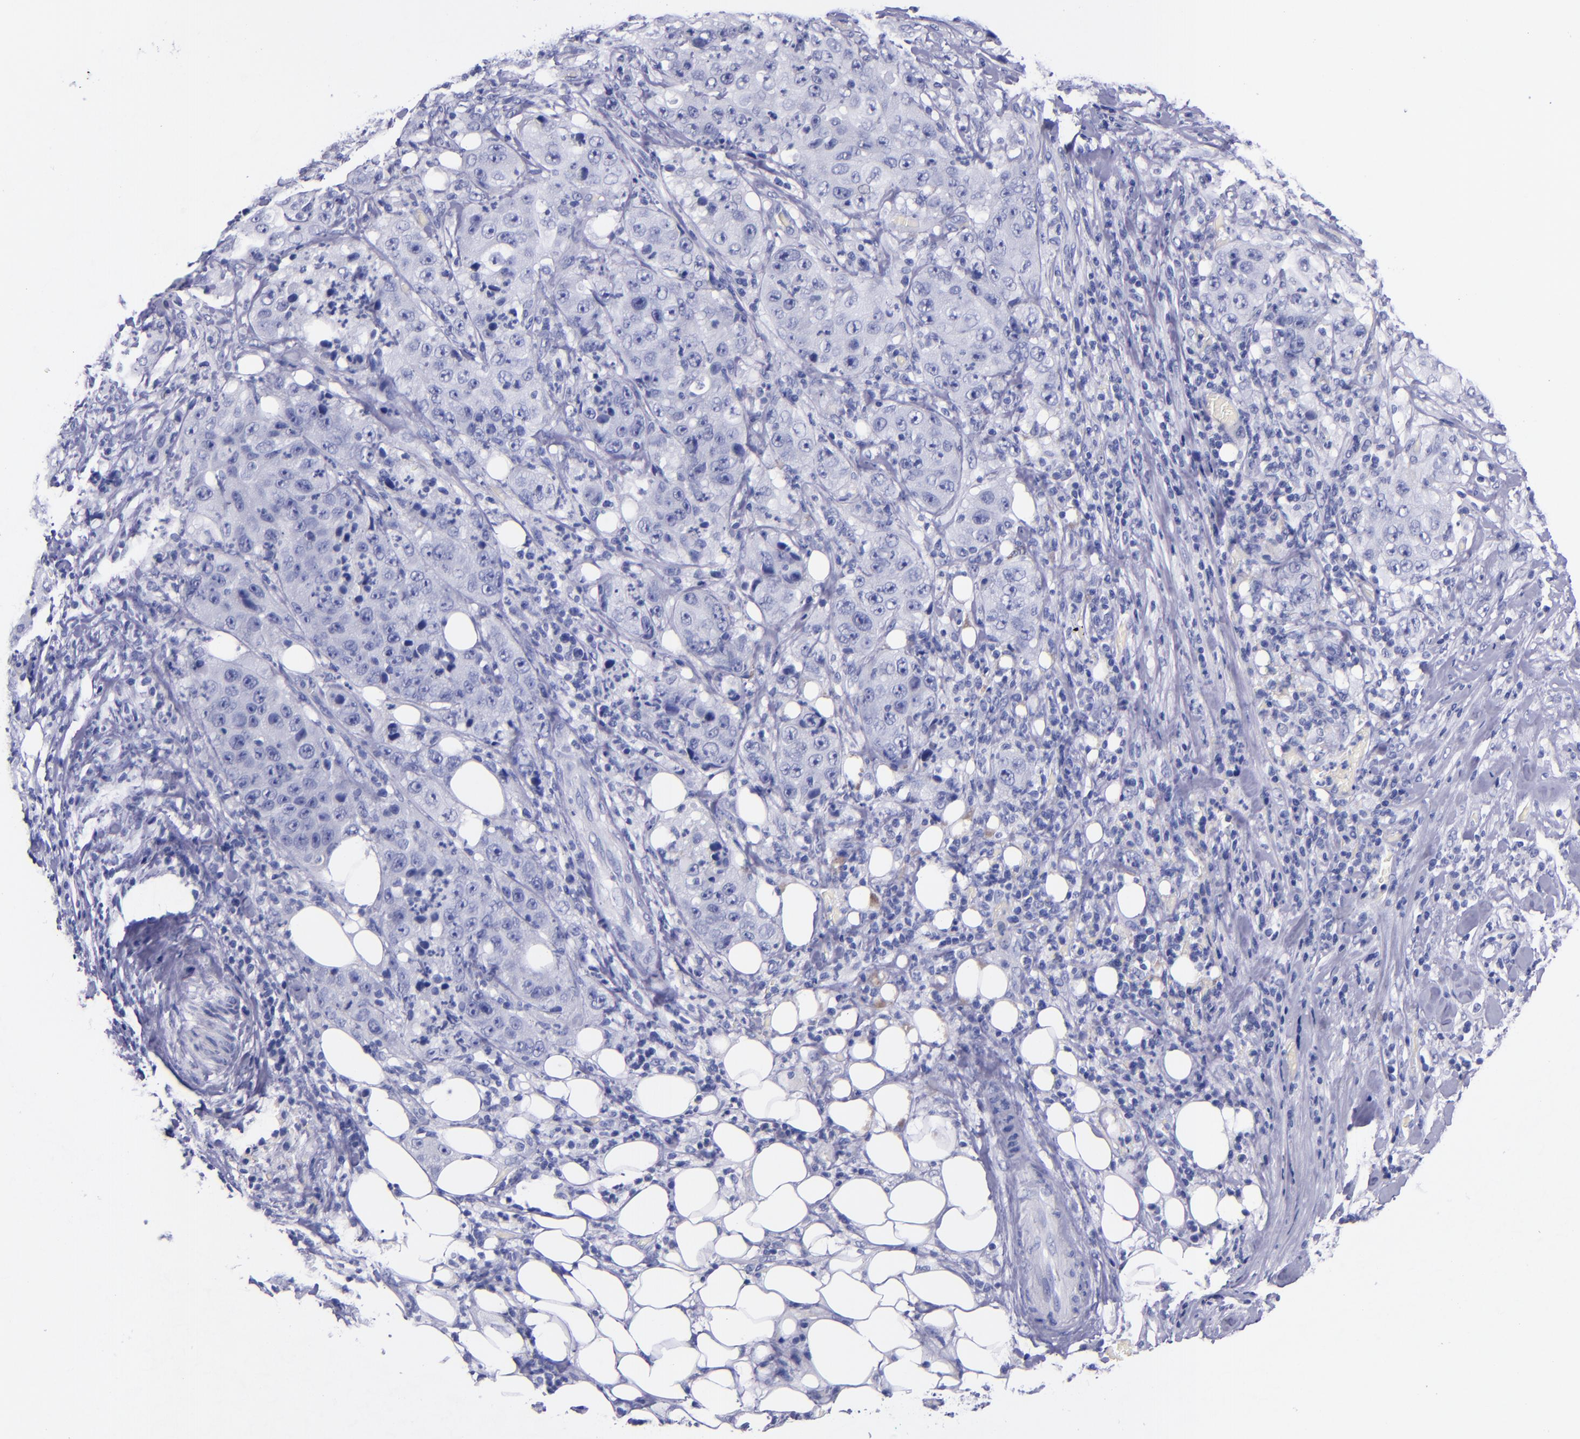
{"staining": {"intensity": "negative", "quantity": "none", "location": "none"}, "tissue": "lung cancer", "cell_type": "Tumor cells", "image_type": "cancer", "snomed": [{"axis": "morphology", "description": "Squamous cell carcinoma, NOS"}, {"axis": "topography", "description": "Lung"}], "caption": "The micrograph shows no significant expression in tumor cells of lung squamous cell carcinoma.", "gene": "SV2A", "patient": {"sex": "male", "age": 64}}